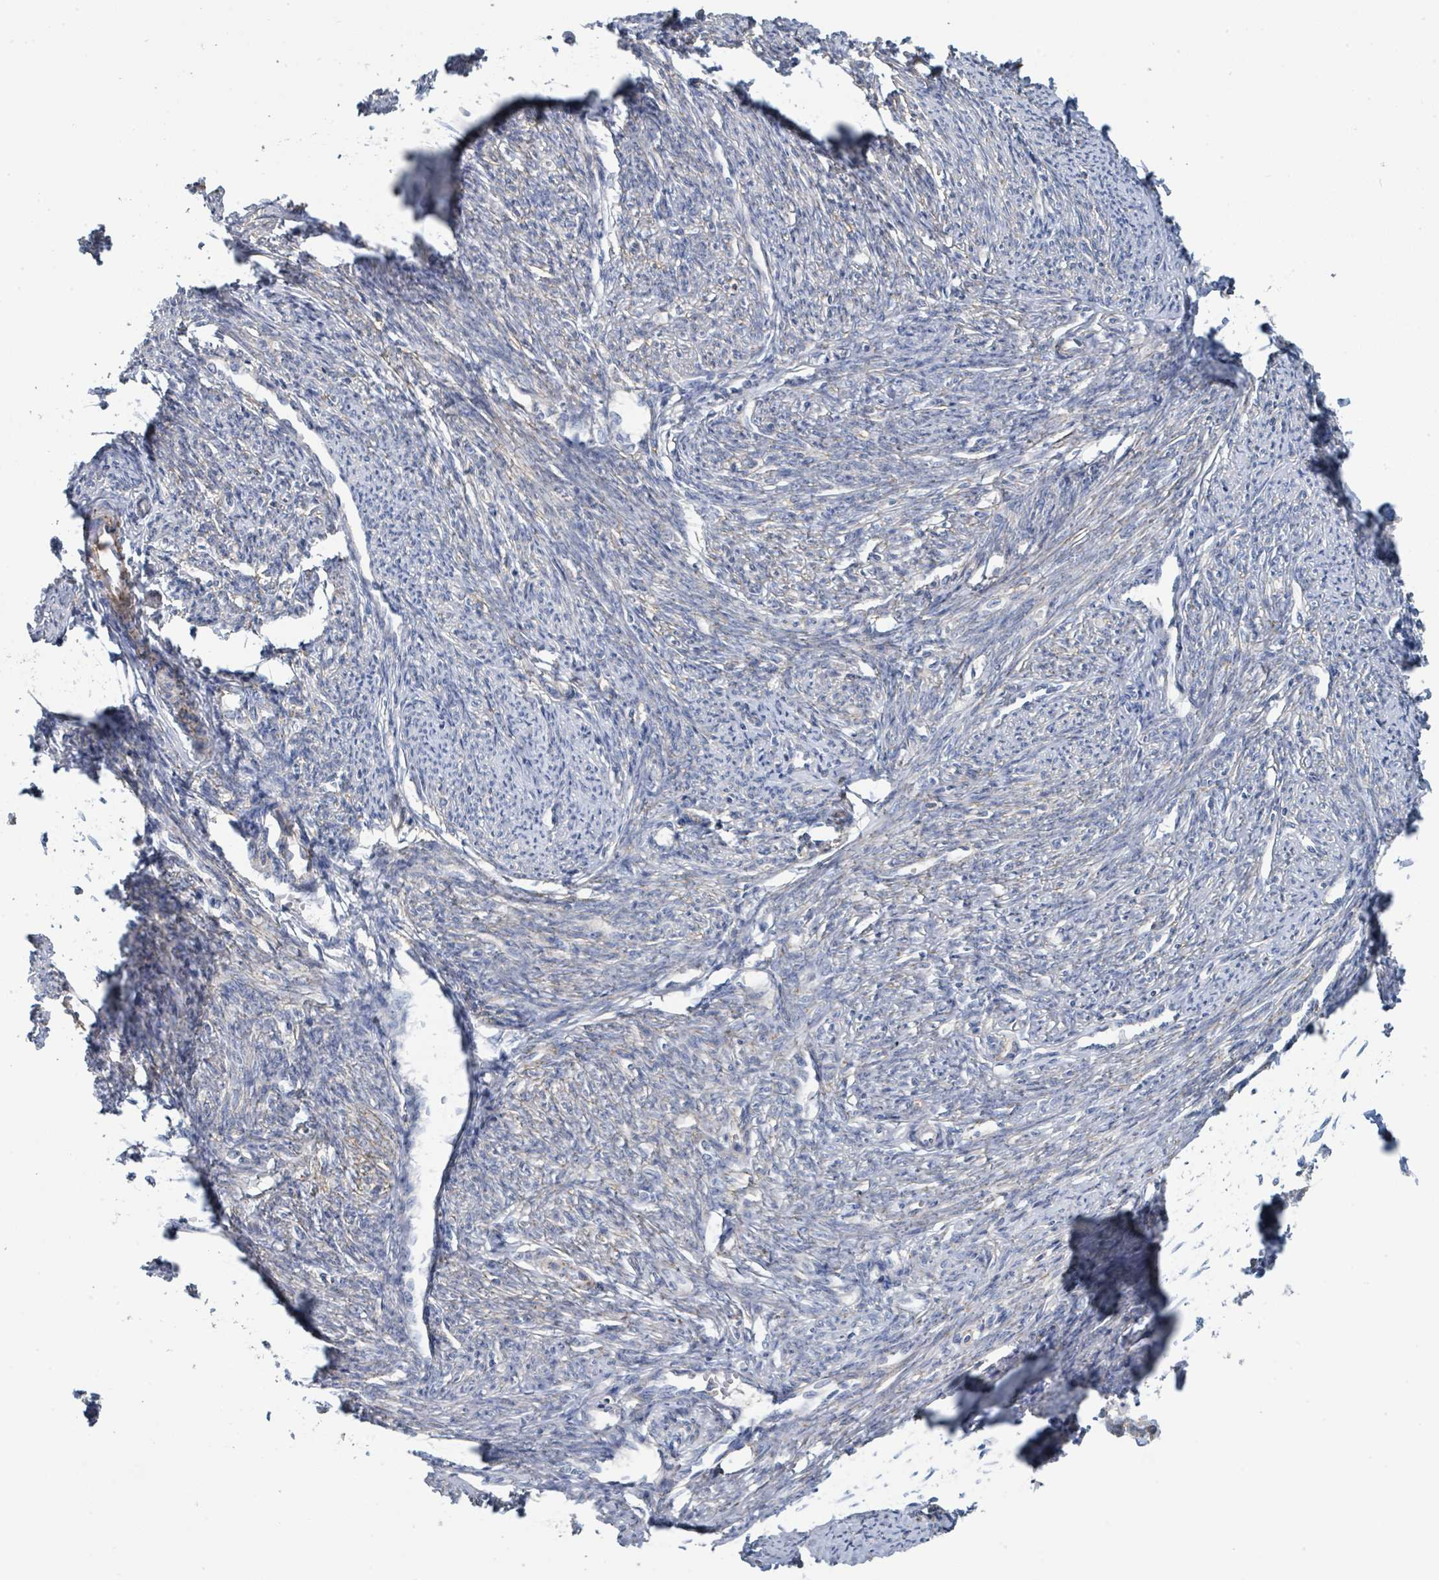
{"staining": {"intensity": "negative", "quantity": "none", "location": "none"}, "tissue": "smooth muscle", "cell_type": "Smooth muscle cells", "image_type": "normal", "snomed": [{"axis": "morphology", "description": "Normal tissue, NOS"}, {"axis": "topography", "description": "Smooth muscle"}, {"axis": "topography", "description": "Fallopian tube"}], "caption": "Protein analysis of normal smooth muscle reveals no significant positivity in smooth muscle cells.", "gene": "LRRC42", "patient": {"sex": "female", "age": 59}}